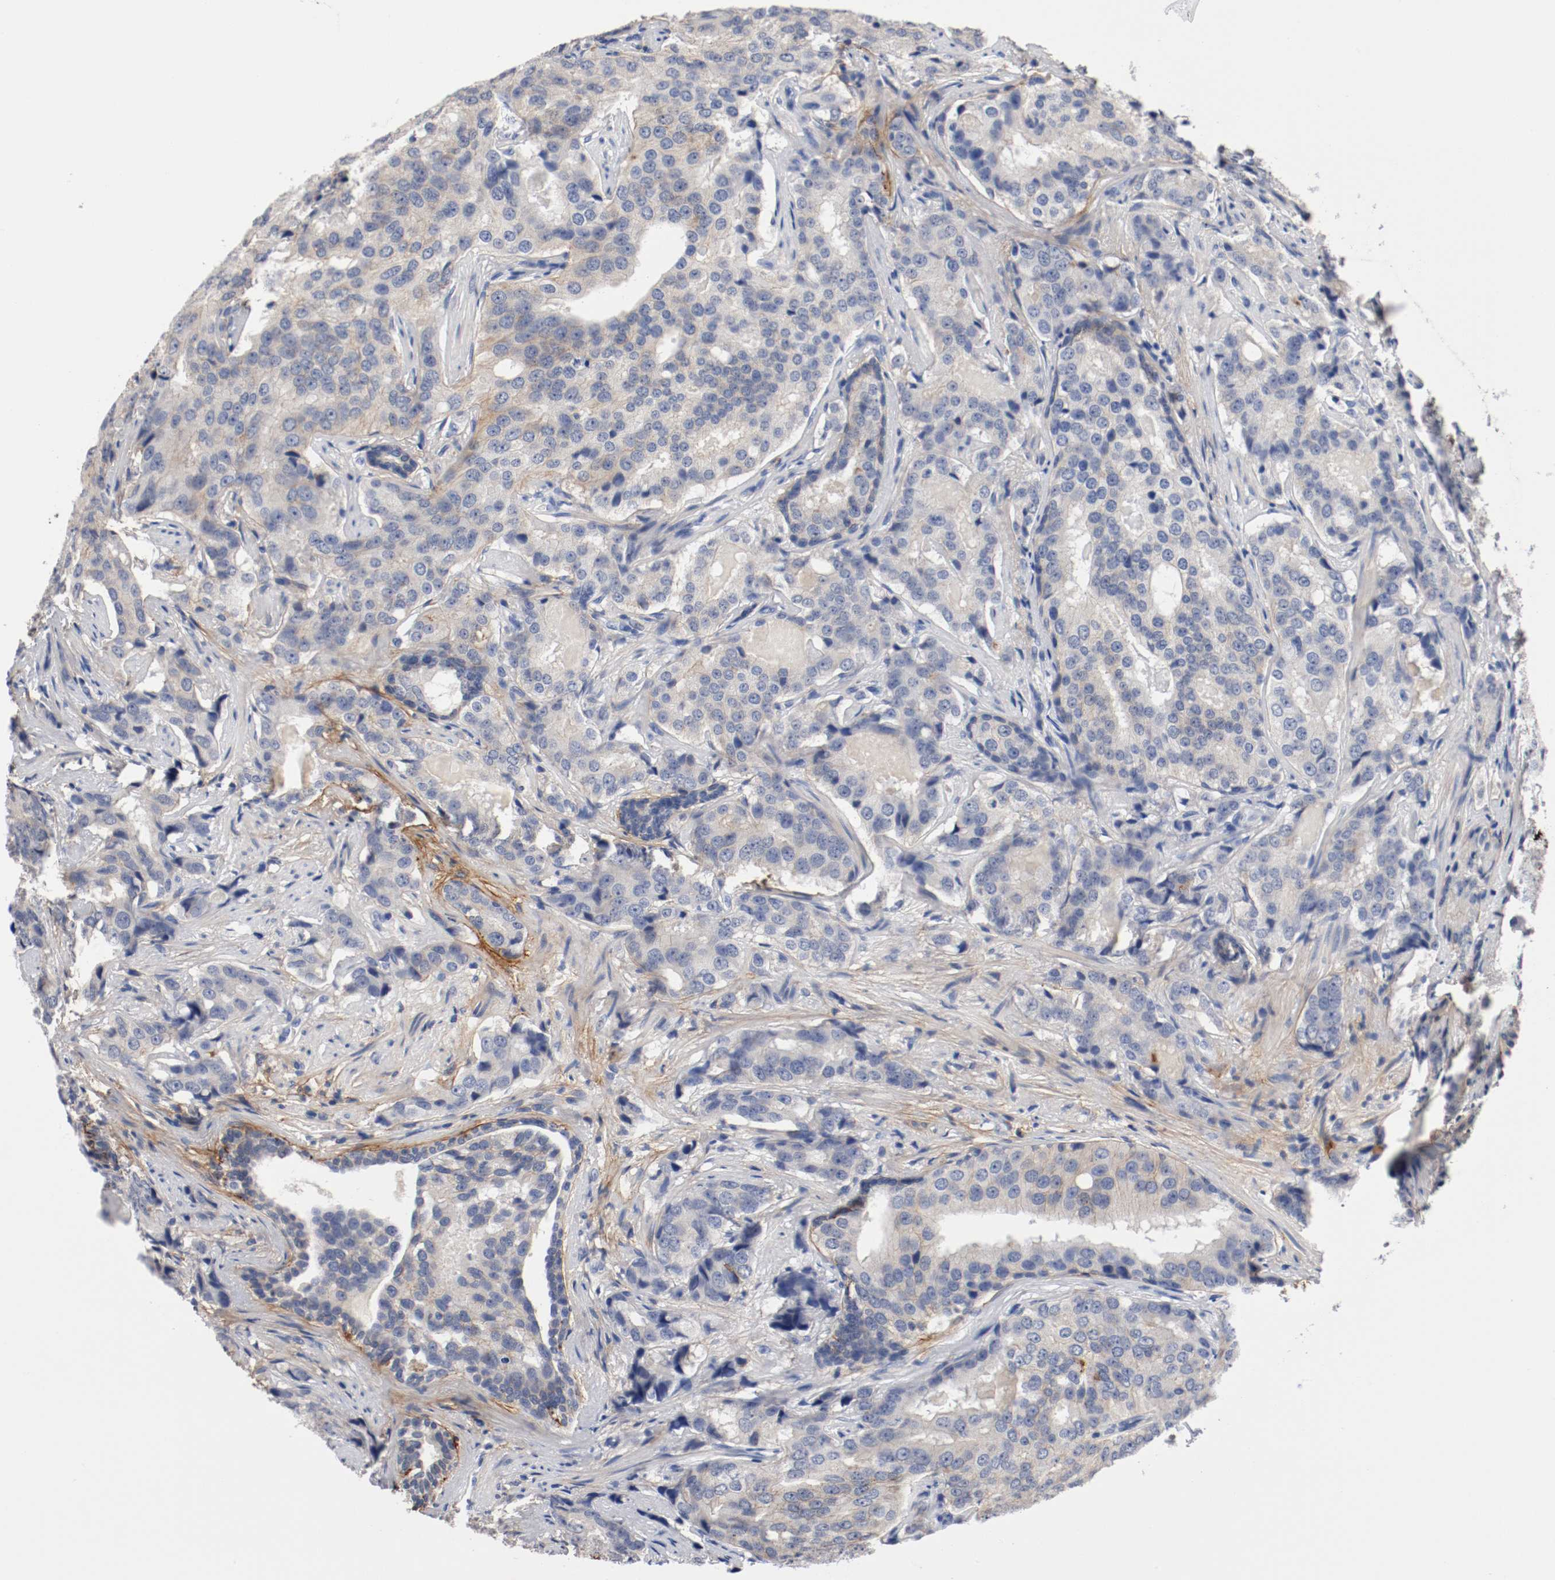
{"staining": {"intensity": "moderate", "quantity": "25%-75%", "location": "cytoplasmic/membranous"}, "tissue": "prostate cancer", "cell_type": "Tumor cells", "image_type": "cancer", "snomed": [{"axis": "morphology", "description": "Adenocarcinoma, High grade"}, {"axis": "topography", "description": "Prostate"}], "caption": "The micrograph displays staining of prostate cancer (adenocarcinoma (high-grade)), revealing moderate cytoplasmic/membranous protein expression (brown color) within tumor cells.", "gene": "TNC", "patient": {"sex": "male", "age": 58}}